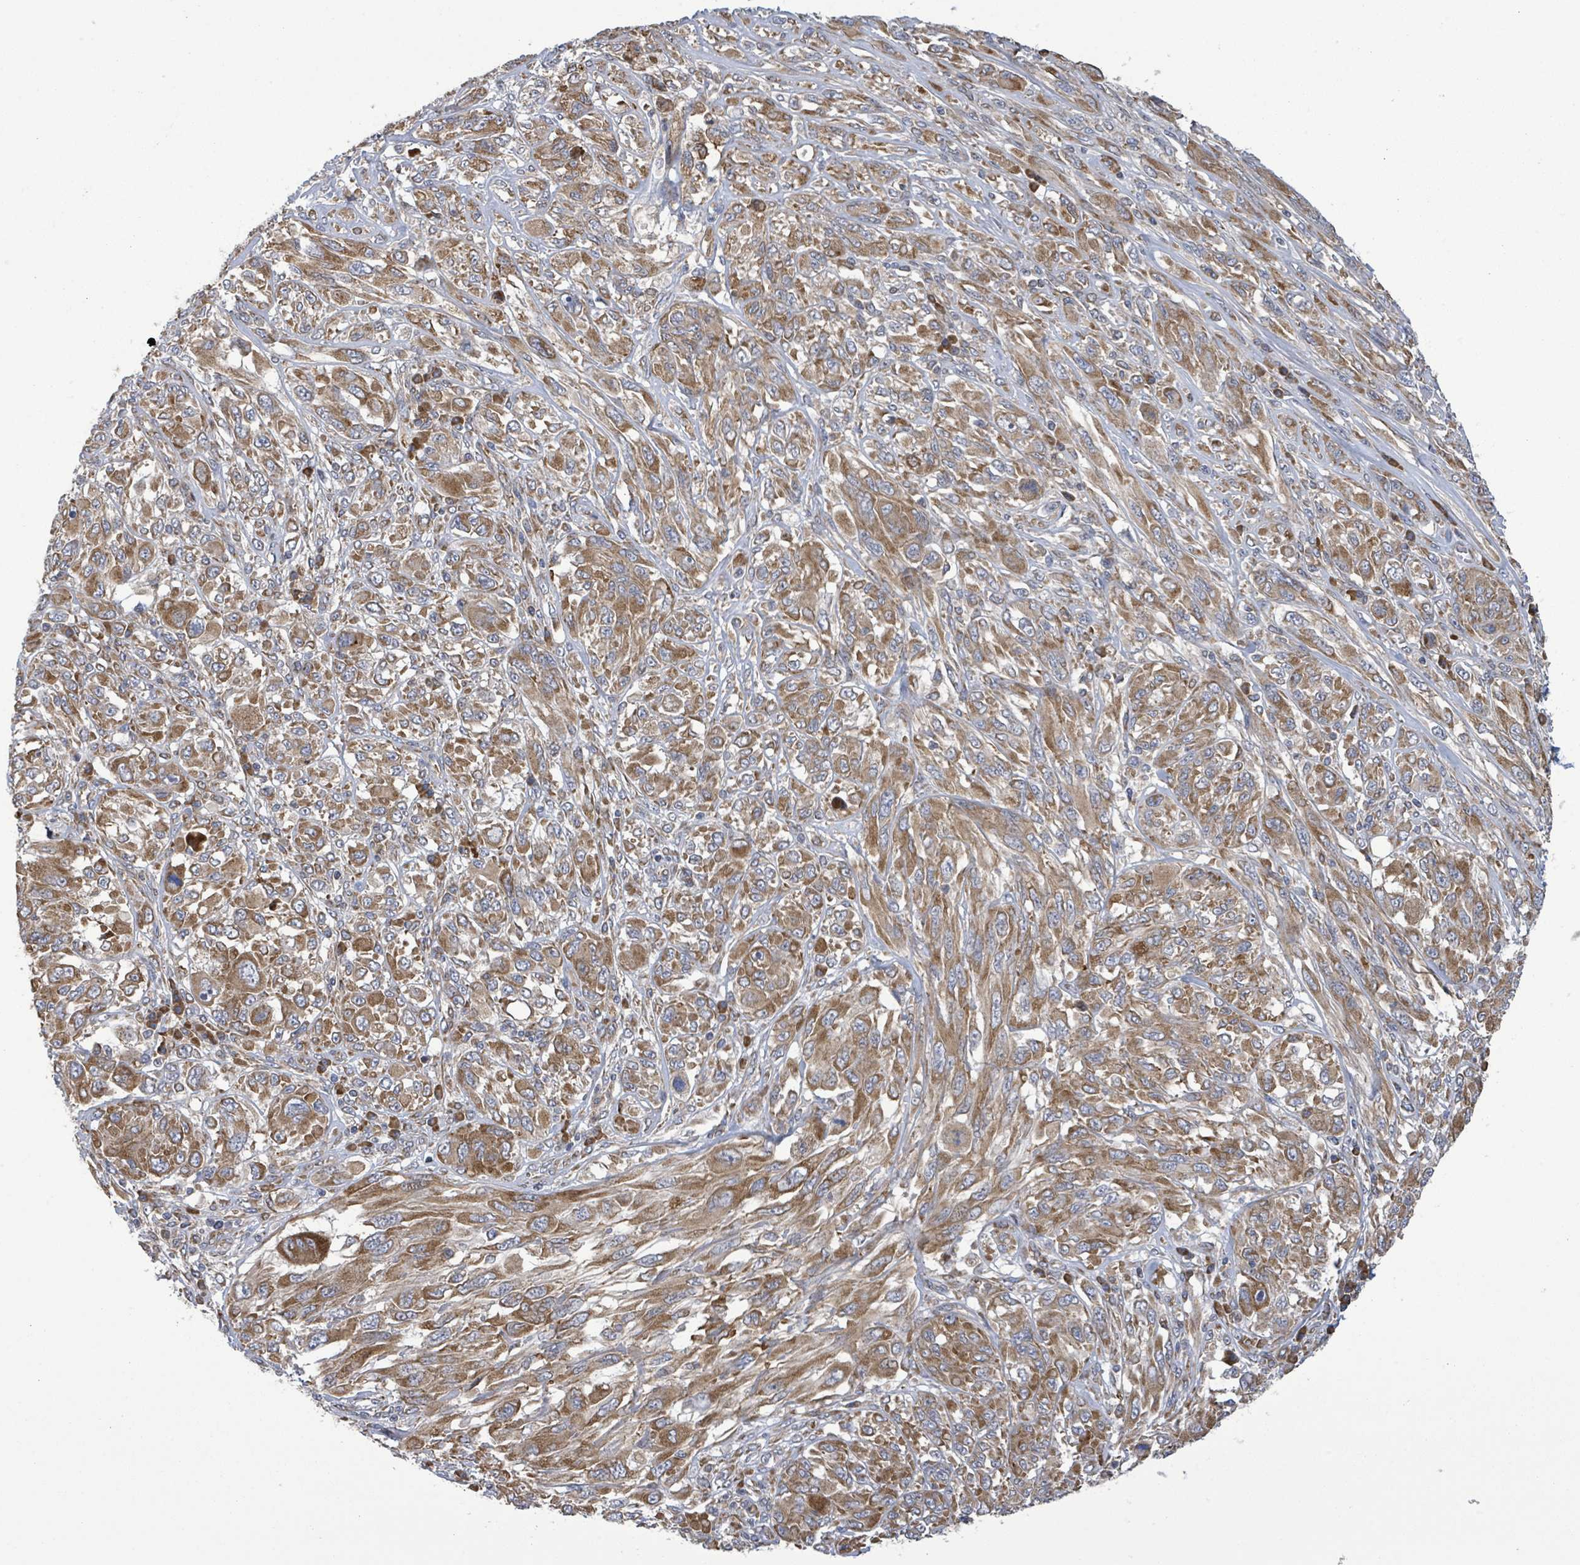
{"staining": {"intensity": "moderate", "quantity": ">75%", "location": "cytoplasmic/membranous"}, "tissue": "melanoma", "cell_type": "Tumor cells", "image_type": "cancer", "snomed": [{"axis": "morphology", "description": "Malignant melanoma, NOS"}, {"axis": "topography", "description": "Skin"}], "caption": "An IHC photomicrograph of neoplastic tissue is shown. Protein staining in brown labels moderate cytoplasmic/membranous positivity in malignant melanoma within tumor cells.", "gene": "NOMO1", "patient": {"sex": "female", "age": 91}}